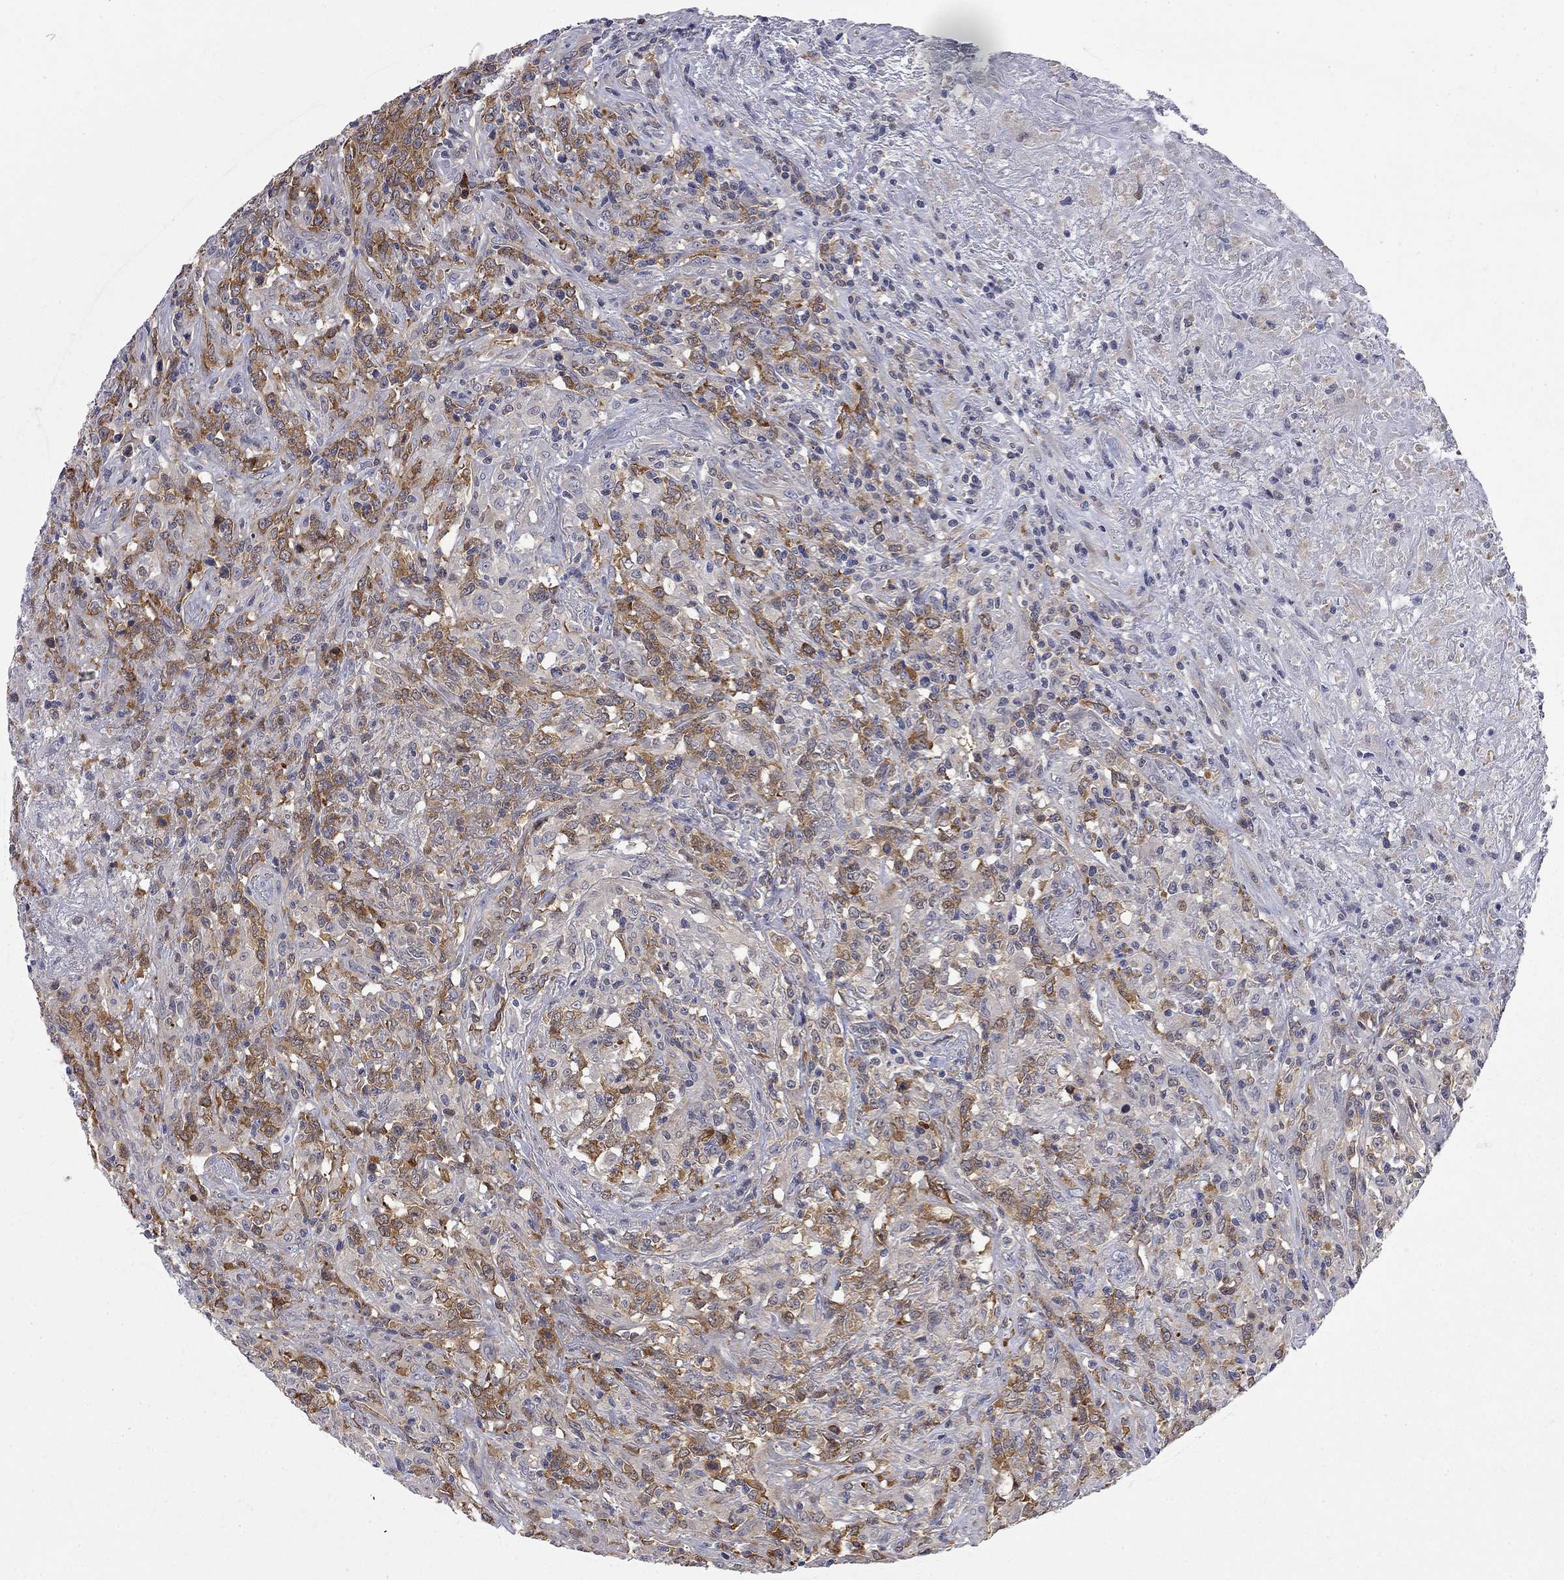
{"staining": {"intensity": "moderate", "quantity": "25%-75%", "location": "cytoplasmic/membranous"}, "tissue": "lymphoma", "cell_type": "Tumor cells", "image_type": "cancer", "snomed": [{"axis": "morphology", "description": "Malignant lymphoma, non-Hodgkin's type, High grade"}, {"axis": "topography", "description": "Lung"}], "caption": "Immunohistochemistry (IHC) (DAB) staining of human lymphoma reveals moderate cytoplasmic/membranous protein staining in about 25%-75% of tumor cells.", "gene": "GALNT8", "patient": {"sex": "male", "age": 79}}